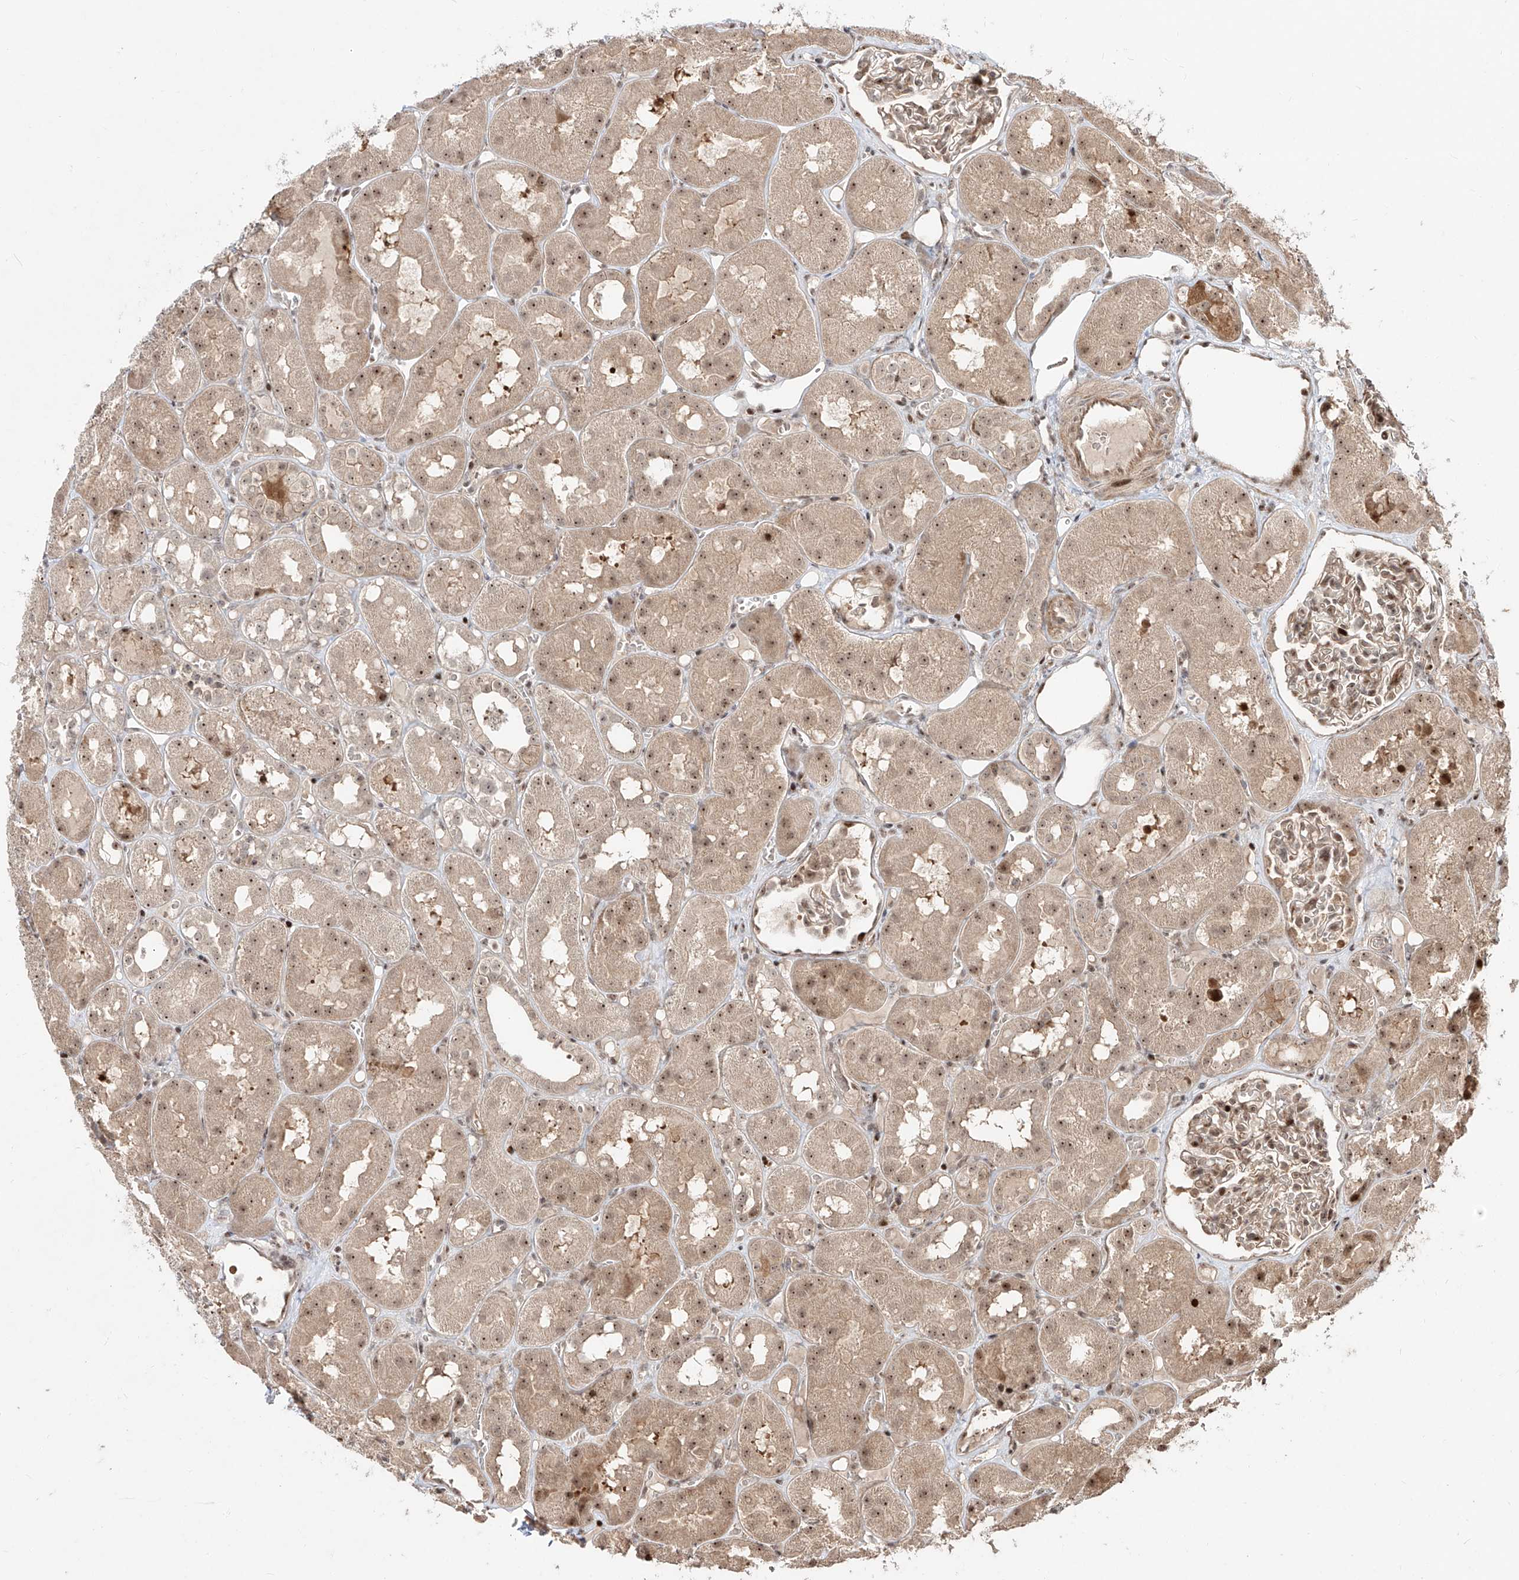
{"staining": {"intensity": "moderate", "quantity": "25%-75%", "location": "cytoplasmic/membranous,nuclear"}, "tissue": "kidney", "cell_type": "Cells in glomeruli", "image_type": "normal", "snomed": [{"axis": "morphology", "description": "Normal tissue, NOS"}, {"axis": "topography", "description": "Kidney"}], "caption": "This is a micrograph of IHC staining of unremarkable kidney, which shows moderate positivity in the cytoplasmic/membranous,nuclear of cells in glomeruli.", "gene": "ZNF710", "patient": {"sex": "male", "age": 16}}